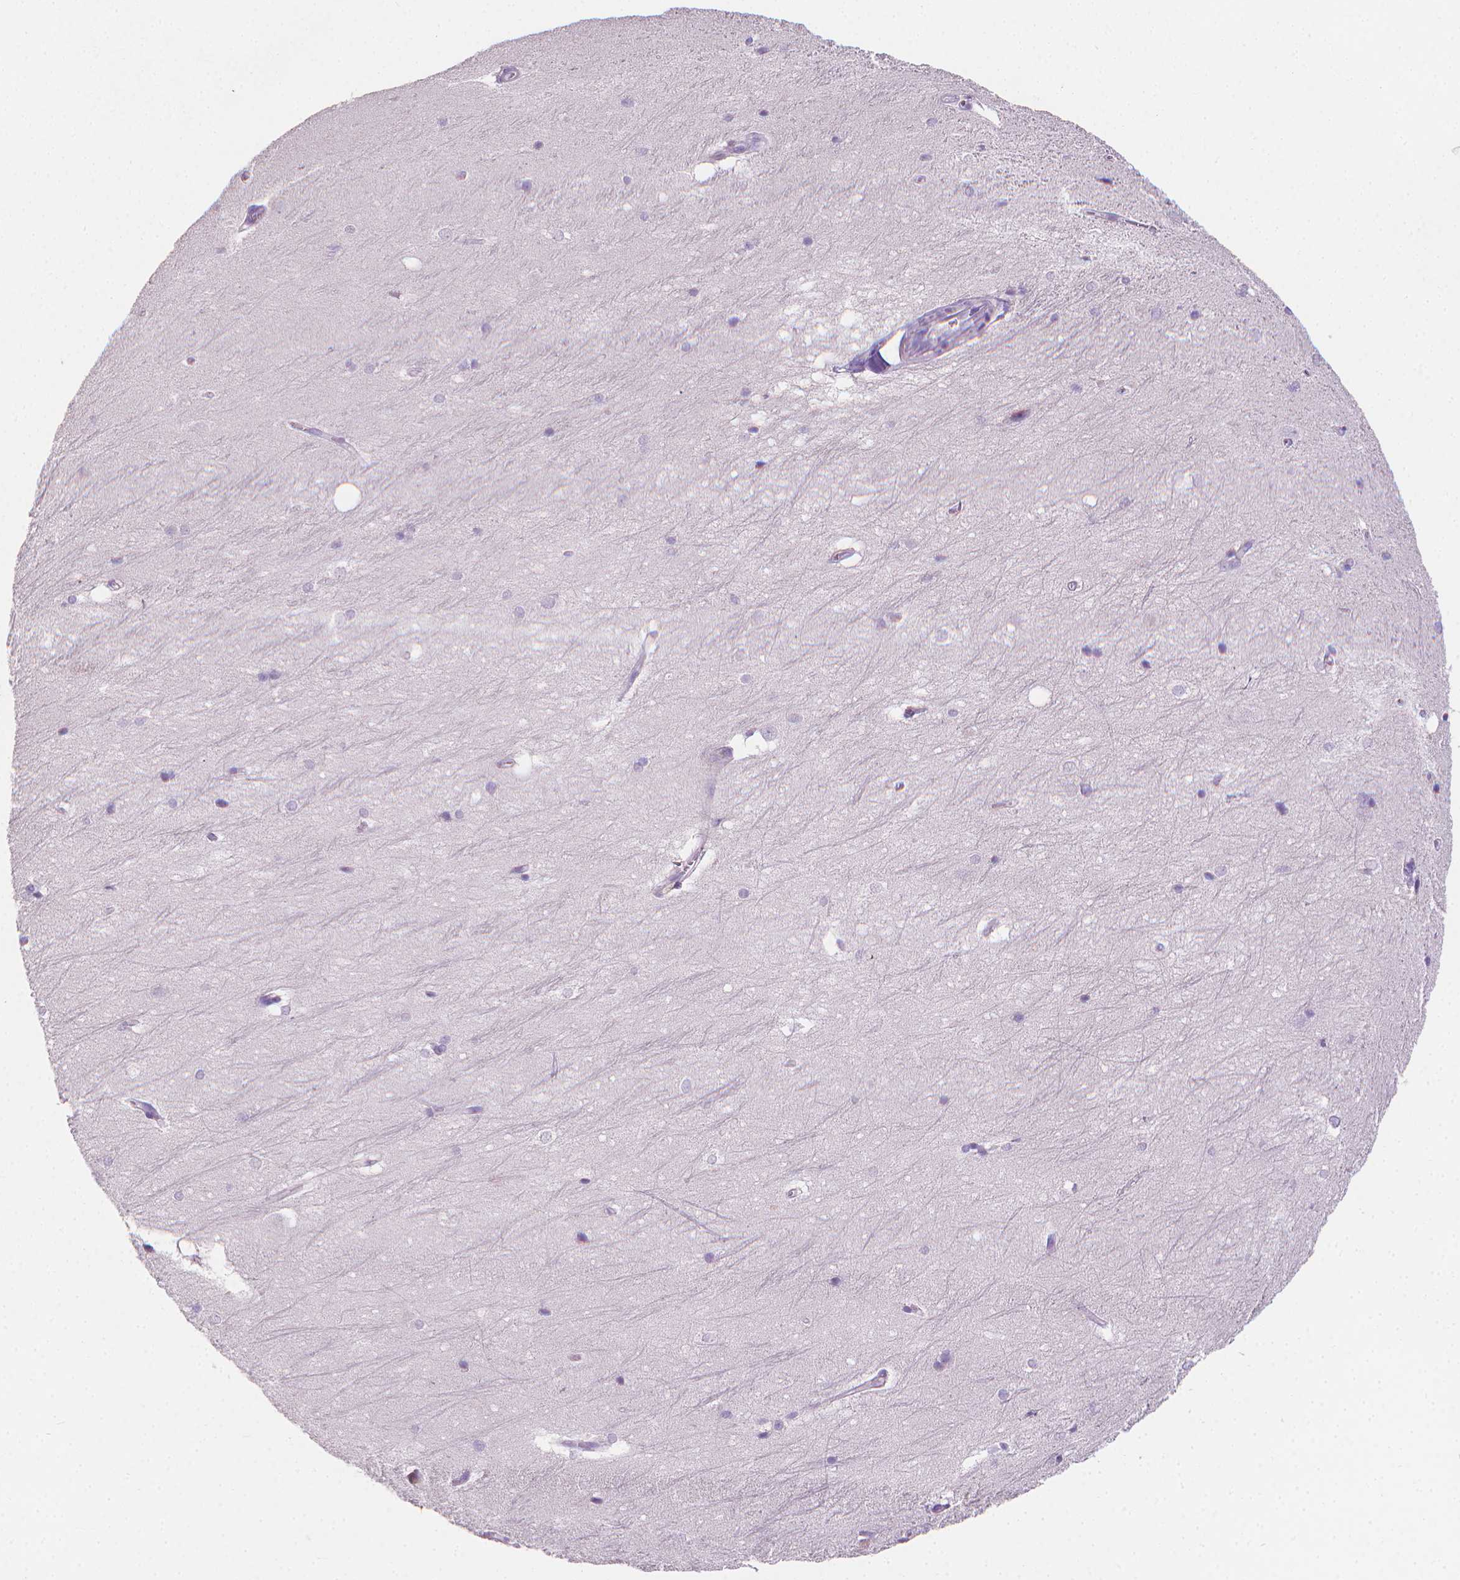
{"staining": {"intensity": "negative", "quantity": "none", "location": "none"}, "tissue": "hippocampus", "cell_type": "Glial cells", "image_type": "normal", "snomed": [{"axis": "morphology", "description": "Normal tissue, NOS"}, {"axis": "topography", "description": "Cerebral cortex"}, {"axis": "topography", "description": "Hippocampus"}], "caption": "There is no significant staining in glial cells of hippocampus. (IHC, brightfield microscopy, high magnification).", "gene": "TNNI2", "patient": {"sex": "female", "age": 19}}